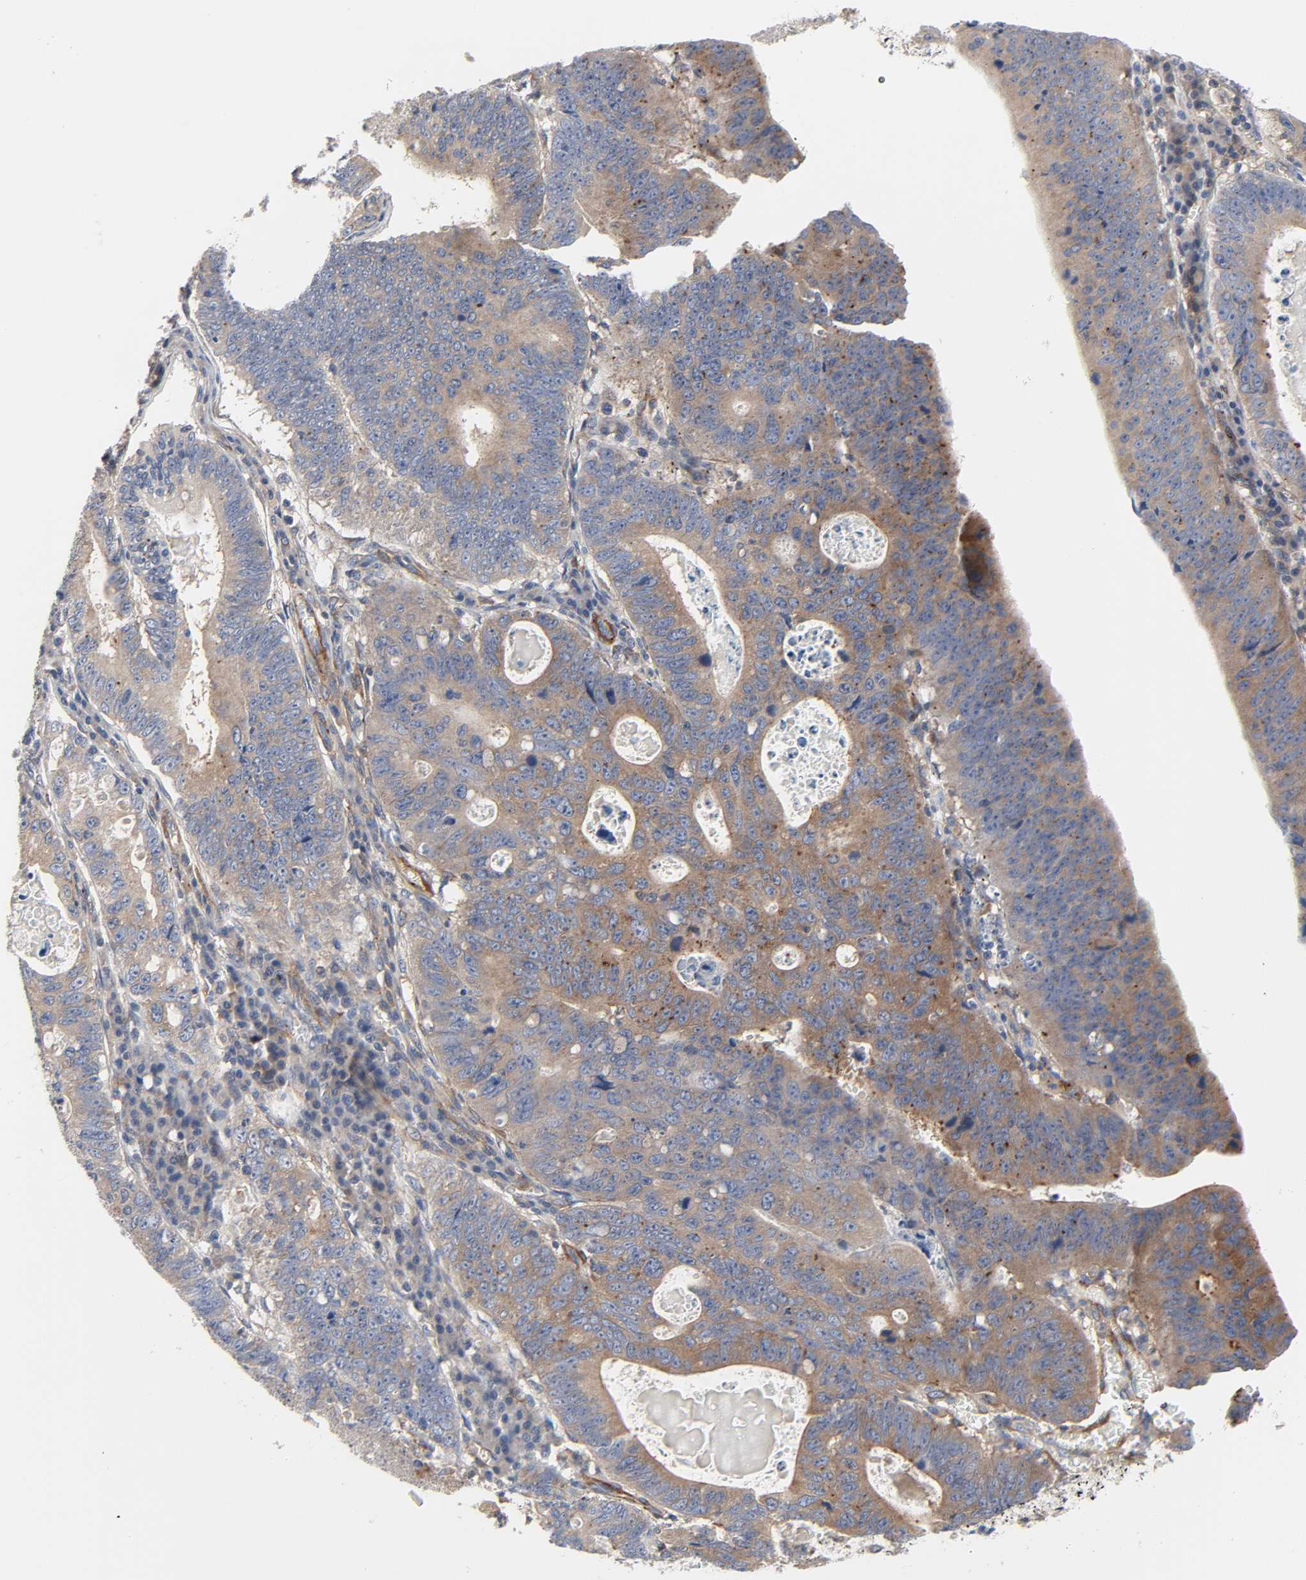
{"staining": {"intensity": "moderate", "quantity": "25%-75%", "location": "cytoplasmic/membranous"}, "tissue": "stomach cancer", "cell_type": "Tumor cells", "image_type": "cancer", "snomed": [{"axis": "morphology", "description": "Adenocarcinoma, NOS"}, {"axis": "topography", "description": "Stomach"}], "caption": "Immunohistochemical staining of human stomach cancer displays moderate cytoplasmic/membranous protein expression in about 25%-75% of tumor cells.", "gene": "ARHGAP1", "patient": {"sex": "male", "age": 59}}